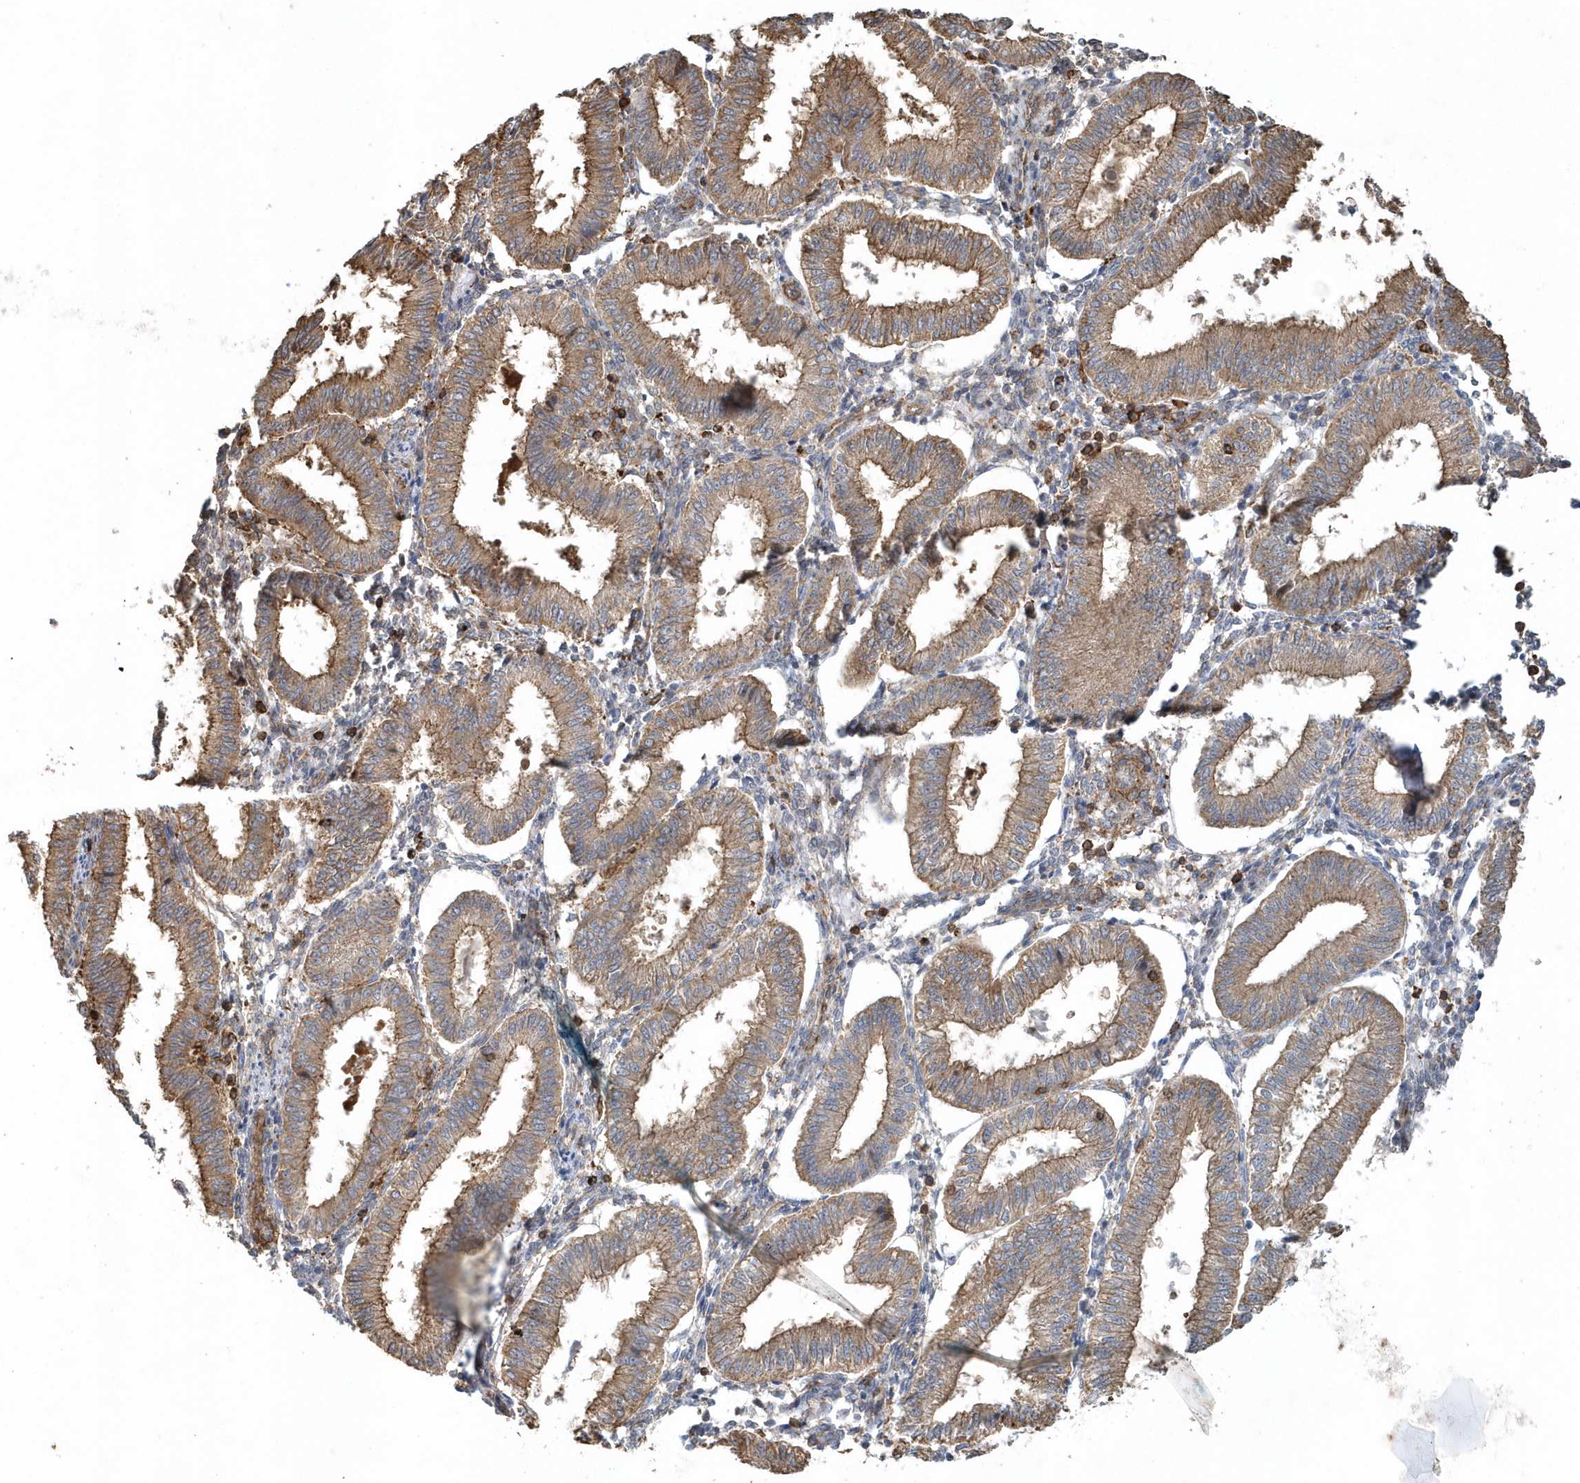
{"staining": {"intensity": "weak", "quantity": "<25%", "location": "cytoplasmic/membranous"}, "tissue": "endometrium", "cell_type": "Cells in endometrial stroma", "image_type": "normal", "snomed": [{"axis": "morphology", "description": "Normal tissue, NOS"}, {"axis": "topography", "description": "Endometrium"}], "caption": "There is no significant staining in cells in endometrial stroma of endometrium. Brightfield microscopy of immunohistochemistry (IHC) stained with DAB (brown) and hematoxylin (blue), captured at high magnification.", "gene": "MMUT", "patient": {"sex": "female", "age": 39}}